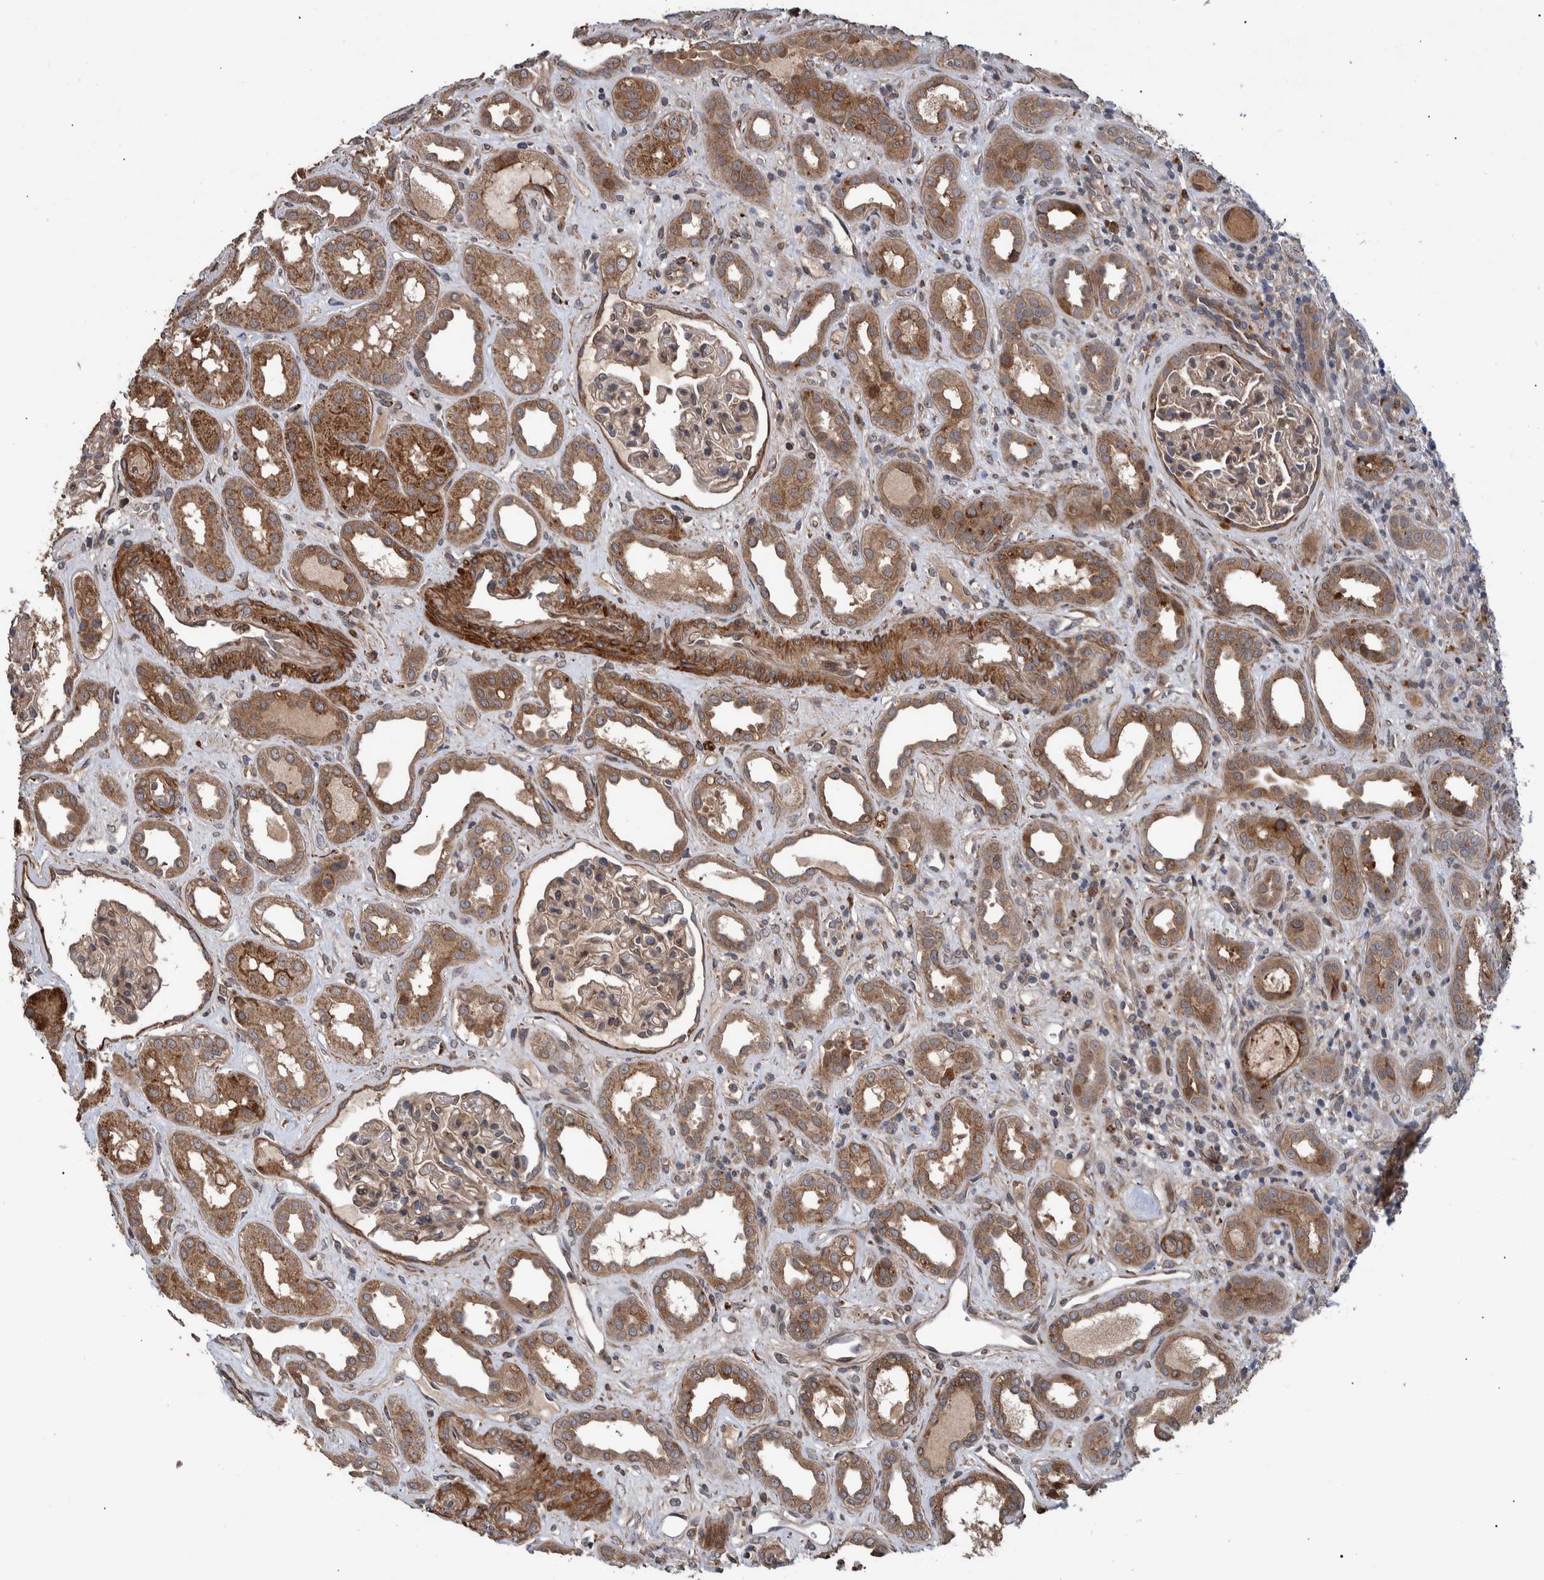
{"staining": {"intensity": "weak", "quantity": ">75%", "location": "cytoplasmic/membranous"}, "tissue": "kidney", "cell_type": "Cells in glomeruli", "image_type": "normal", "snomed": [{"axis": "morphology", "description": "Normal tissue, NOS"}, {"axis": "topography", "description": "Kidney"}], "caption": "Approximately >75% of cells in glomeruli in normal human kidney reveal weak cytoplasmic/membranous protein staining as visualized by brown immunohistochemical staining.", "gene": "B3GNTL1", "patient": {"sex": "male", "age": 59}}